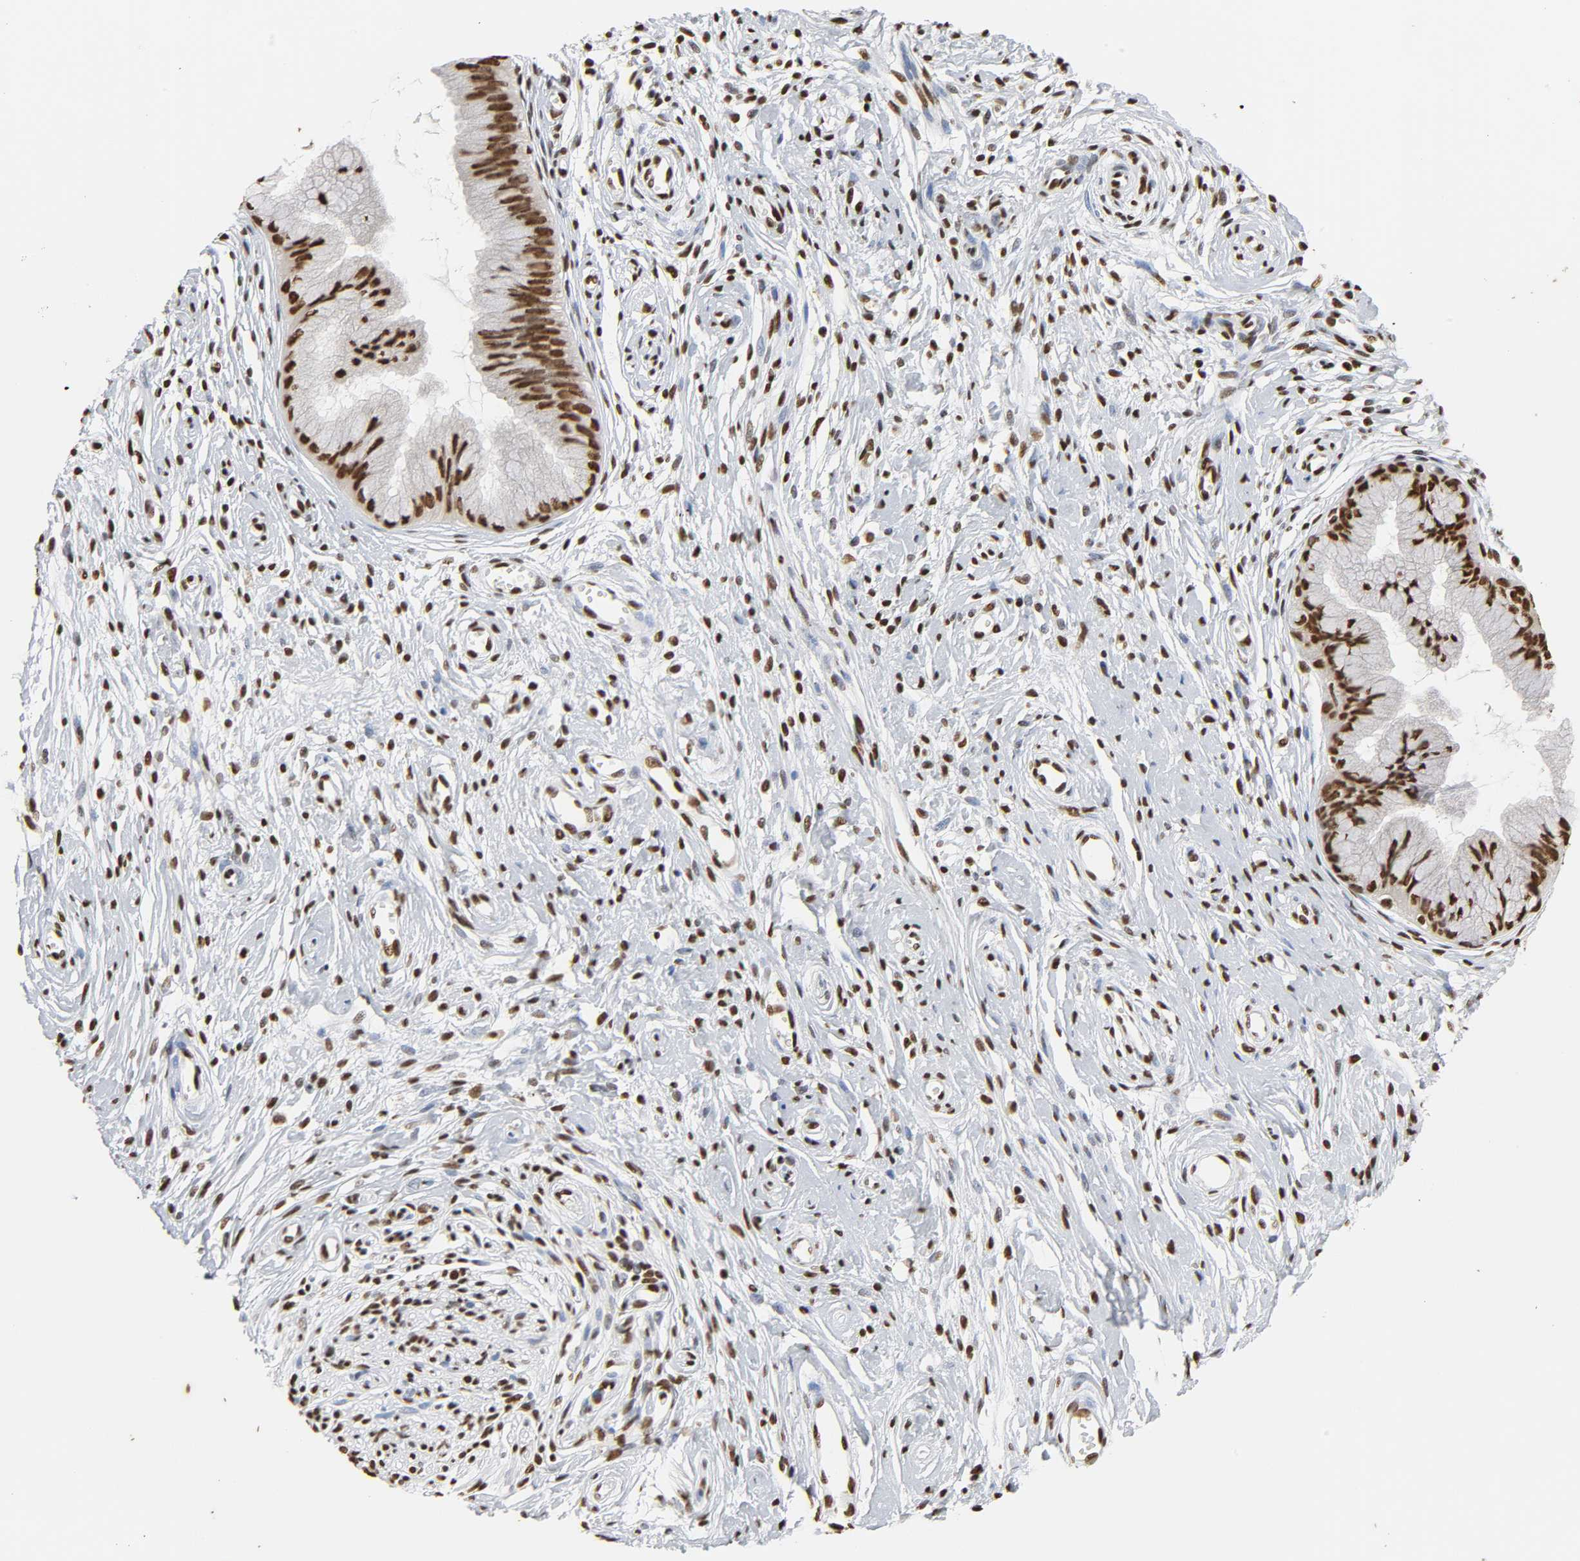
{"staining": {"intensity": "strong", "quantity": ">75%", "location": "nuclear"}, "tissue": "cervix", "cell_type": "Glandular cells", "image_type": "normal", "snomed": [{"axis": "morphology", "description": "Normal tissue, NOS"}, {"axis": "topography", "description": "Cervix"}], "caption": "High-magnification brightfield microscopy of unremarkable cervix stained with DAB (3,3'-diaminobenzidine) (brown) and counterstained with hematoxylin (blue). glandular cells exhibit strong nuclear expression is seen in about>75% of cells.", "gene": "HNRNPC", "patient": {"sex": "female", "age": 39}}